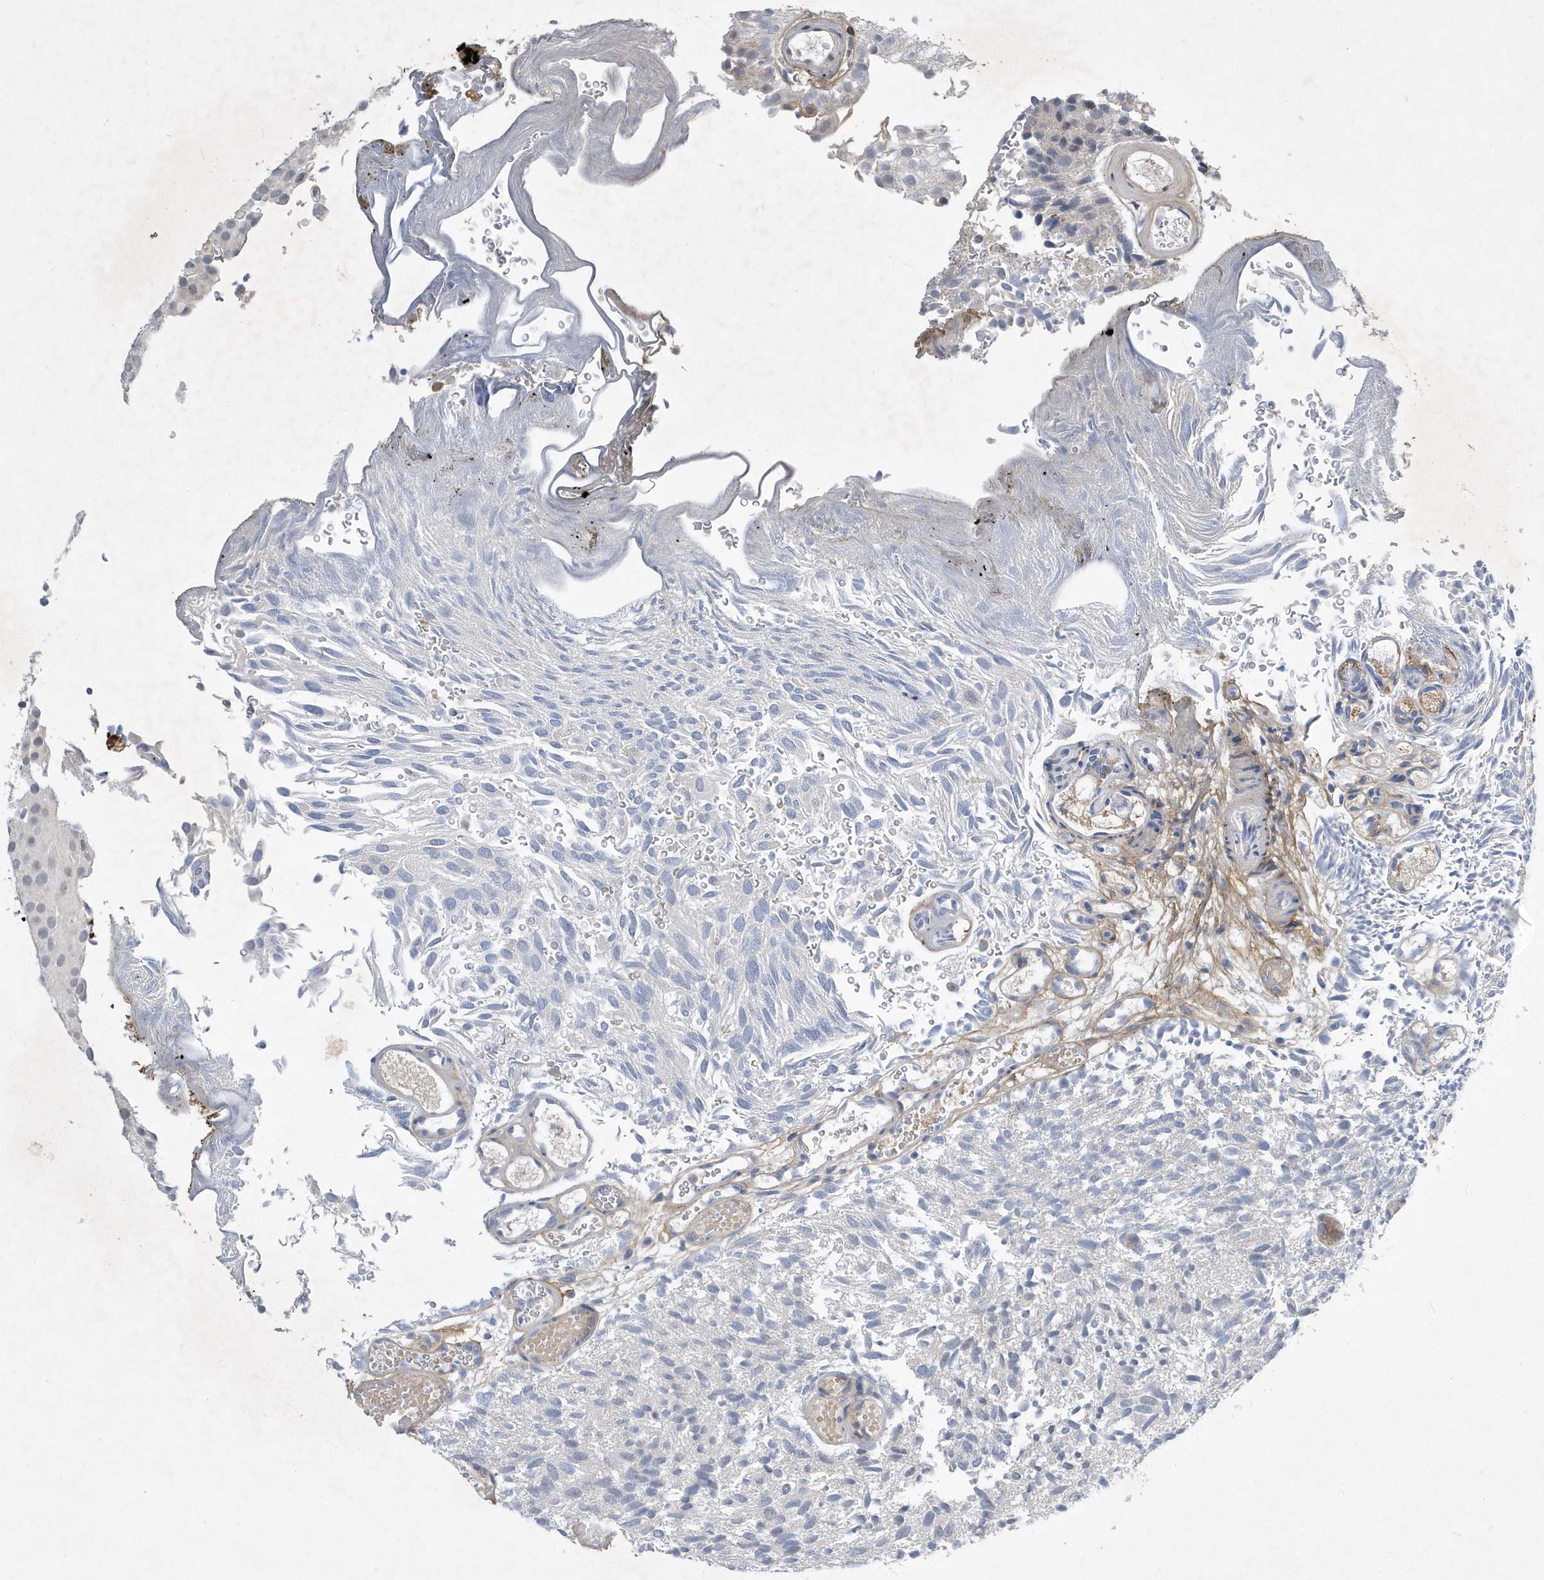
{"staining": {"intensity": "negative", "quantity": "none", "location": "none"}, "tissue": "urothelial cancer", "cell_type": "Tumor cells", "image_type": "cancer", "snomed": [{"axis": "morphology", "description": "Urothelial carcinoma, Low grade"}, {"axis": "topography", "description": "Urinary bladder"}], "caption": "High magnification brightfield microscopy of urothelial carcinoma (low-grade) stained with DAB (brown) and counterstained with hematoxylin (blue): tumor cells show no significant expression.", "gene": "FAM217A", "patient": {"sex": "male", "age": 78}}